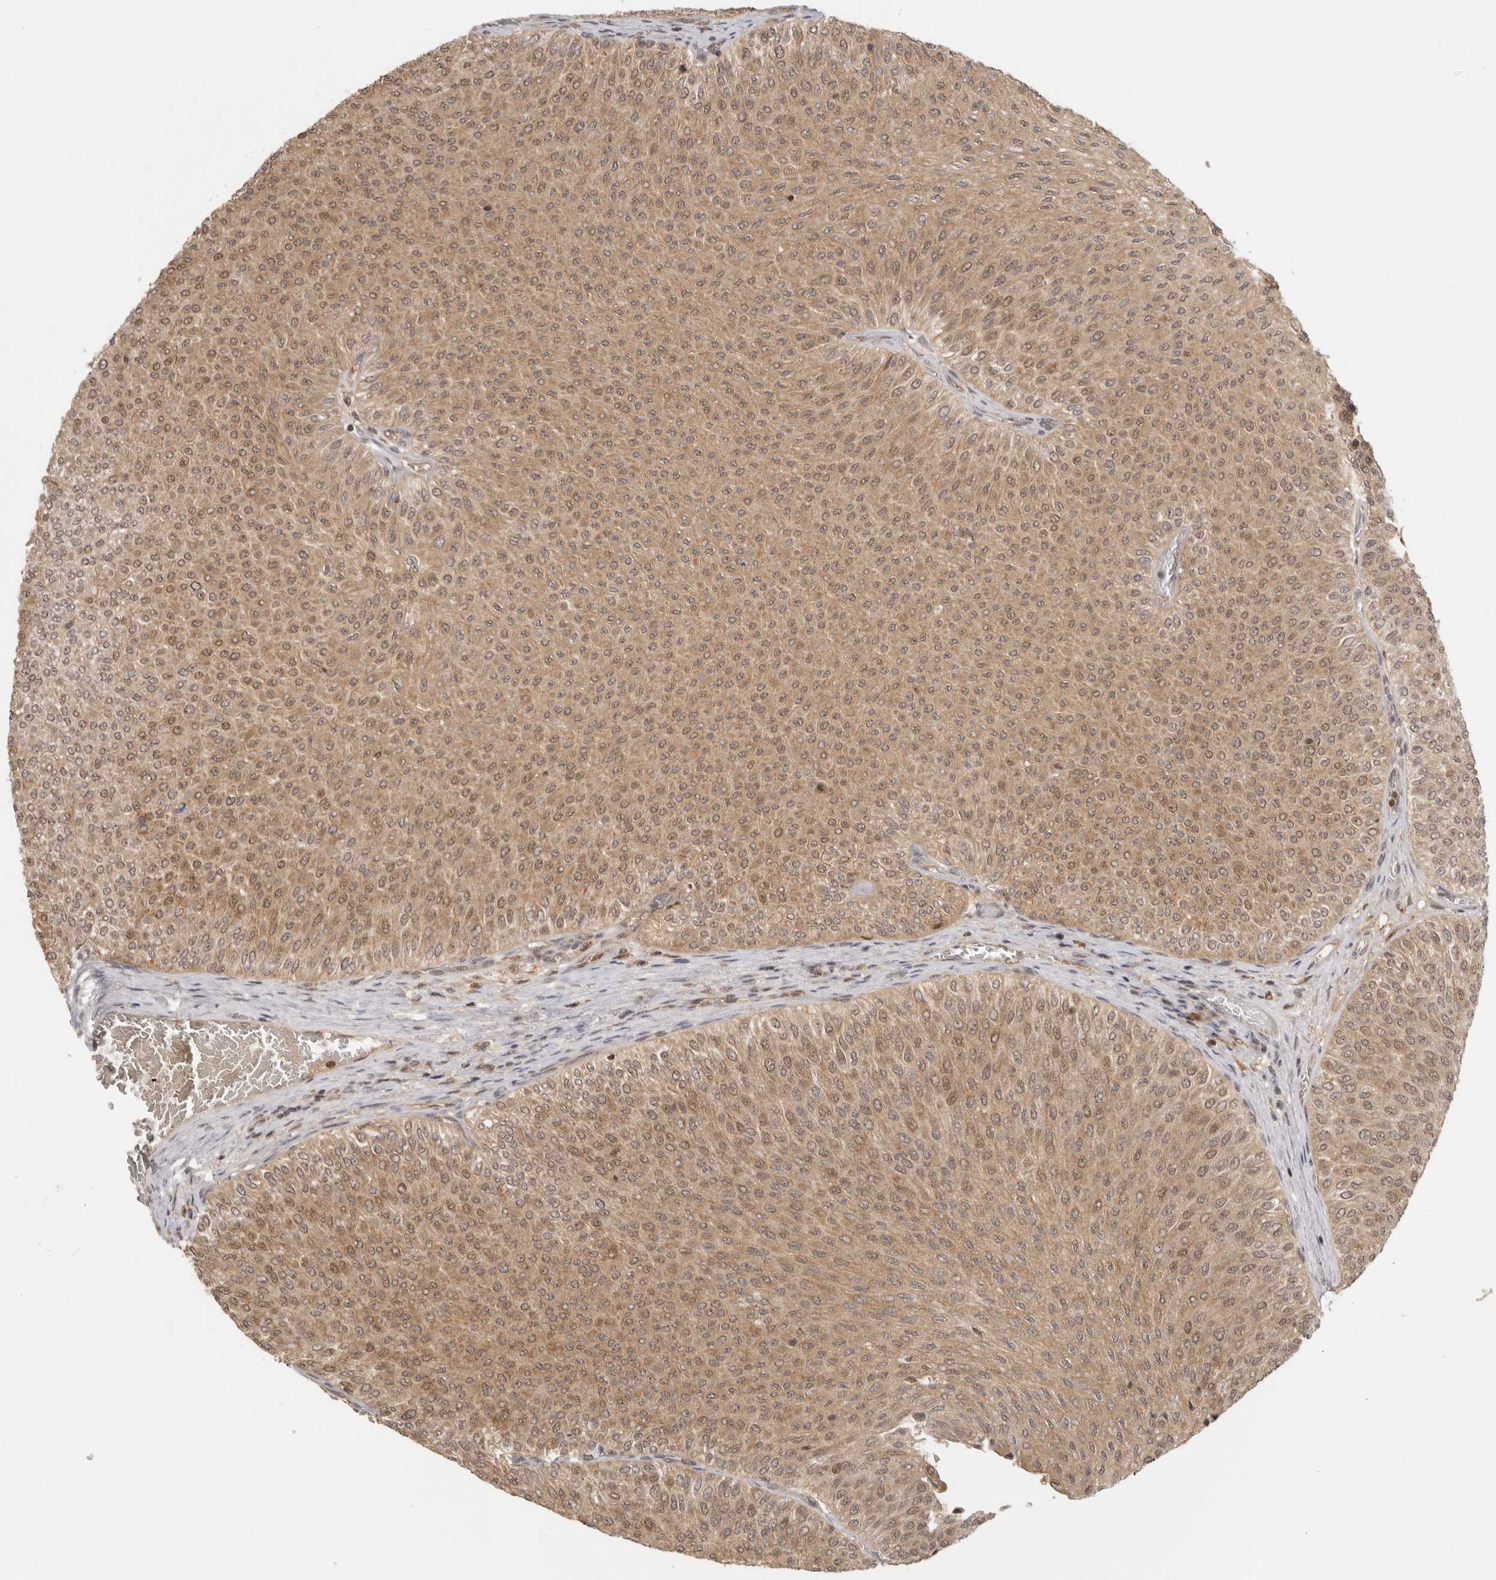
{"staining": {"intensity": "moderate", "quantity": ">75%", "location": "cytoplasmic/membranous,nuclear"}, "tissue": "urothelial cancer", "cell_type": "Tumor cells", "image_type": "cancer", "snomed": [{"axis": "morphology", "description": "Urothelial carcinoma, Low grade"}, {"axis": "topography", "description": "Urinary bladder"}], "caption": "Immunohistochemistry (DAB (3,3'-diaminobenzidine)) staining of human urothelial carcinoma (low-grade) demonstrates moderate cytoplasmic/membranous and nuclear protein staining in approximately >75% of tumor cells.", "gene": "PSMA5", "patient": {"sex": "male", "age": 78}}